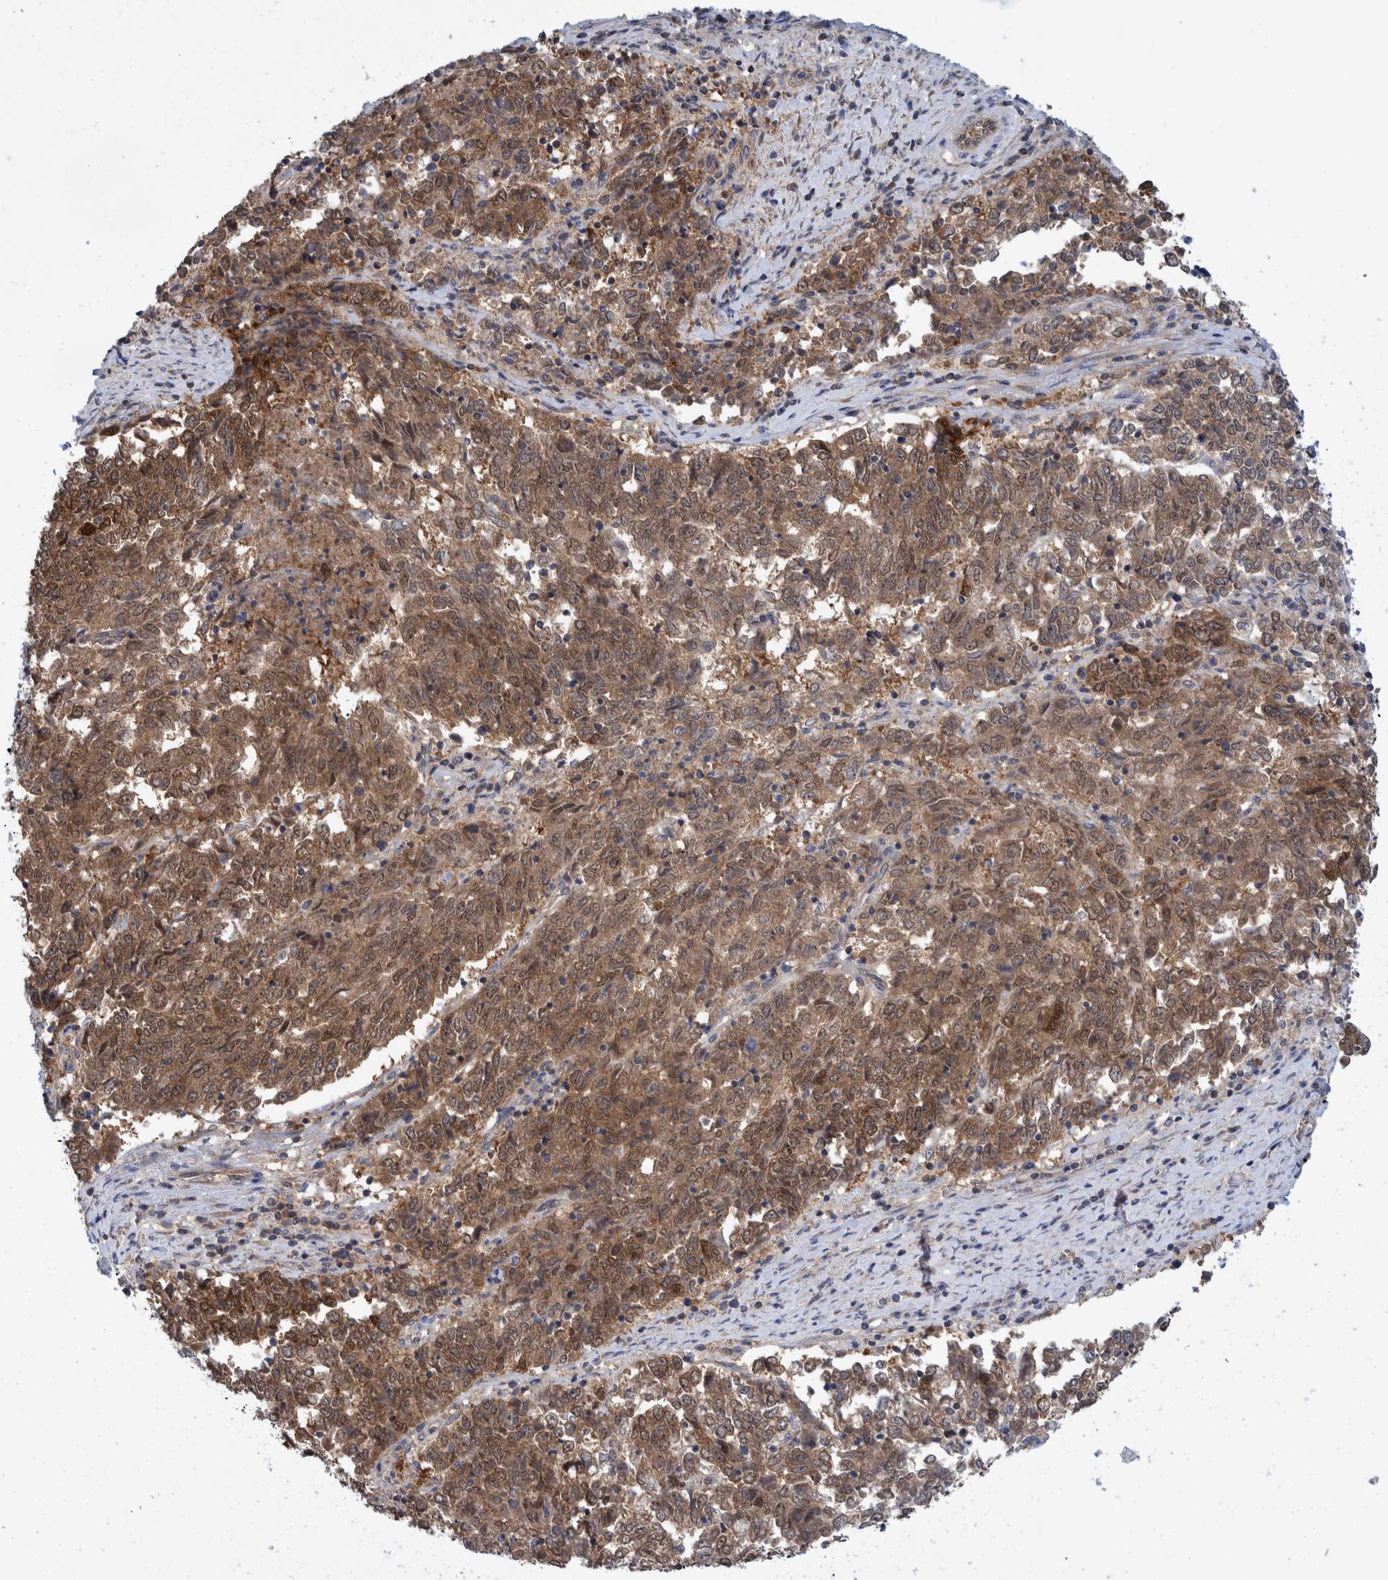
{"staining": {"intensity": "moderate", "quantity": ">75%", "location": "cytoplasmic/membranous,nuclear"}, "tissue": "endometrial cancer", "cell_type": "Tumor cells", "image_type": "cancer", "snomed": [{"axis": "morphology", "description": "Adenocarcinoma, NOS"}, {"axis": "topography", "description": "Endometrium"}], "caption": "Protein expression analysis of human endometrial cancer reveals moderate cytoplasmic/membranous and nuclear expression in approximately >75% of tumor cells.", "gene": "PLPBP", "patient": {"sex": "female", "age": 80}}